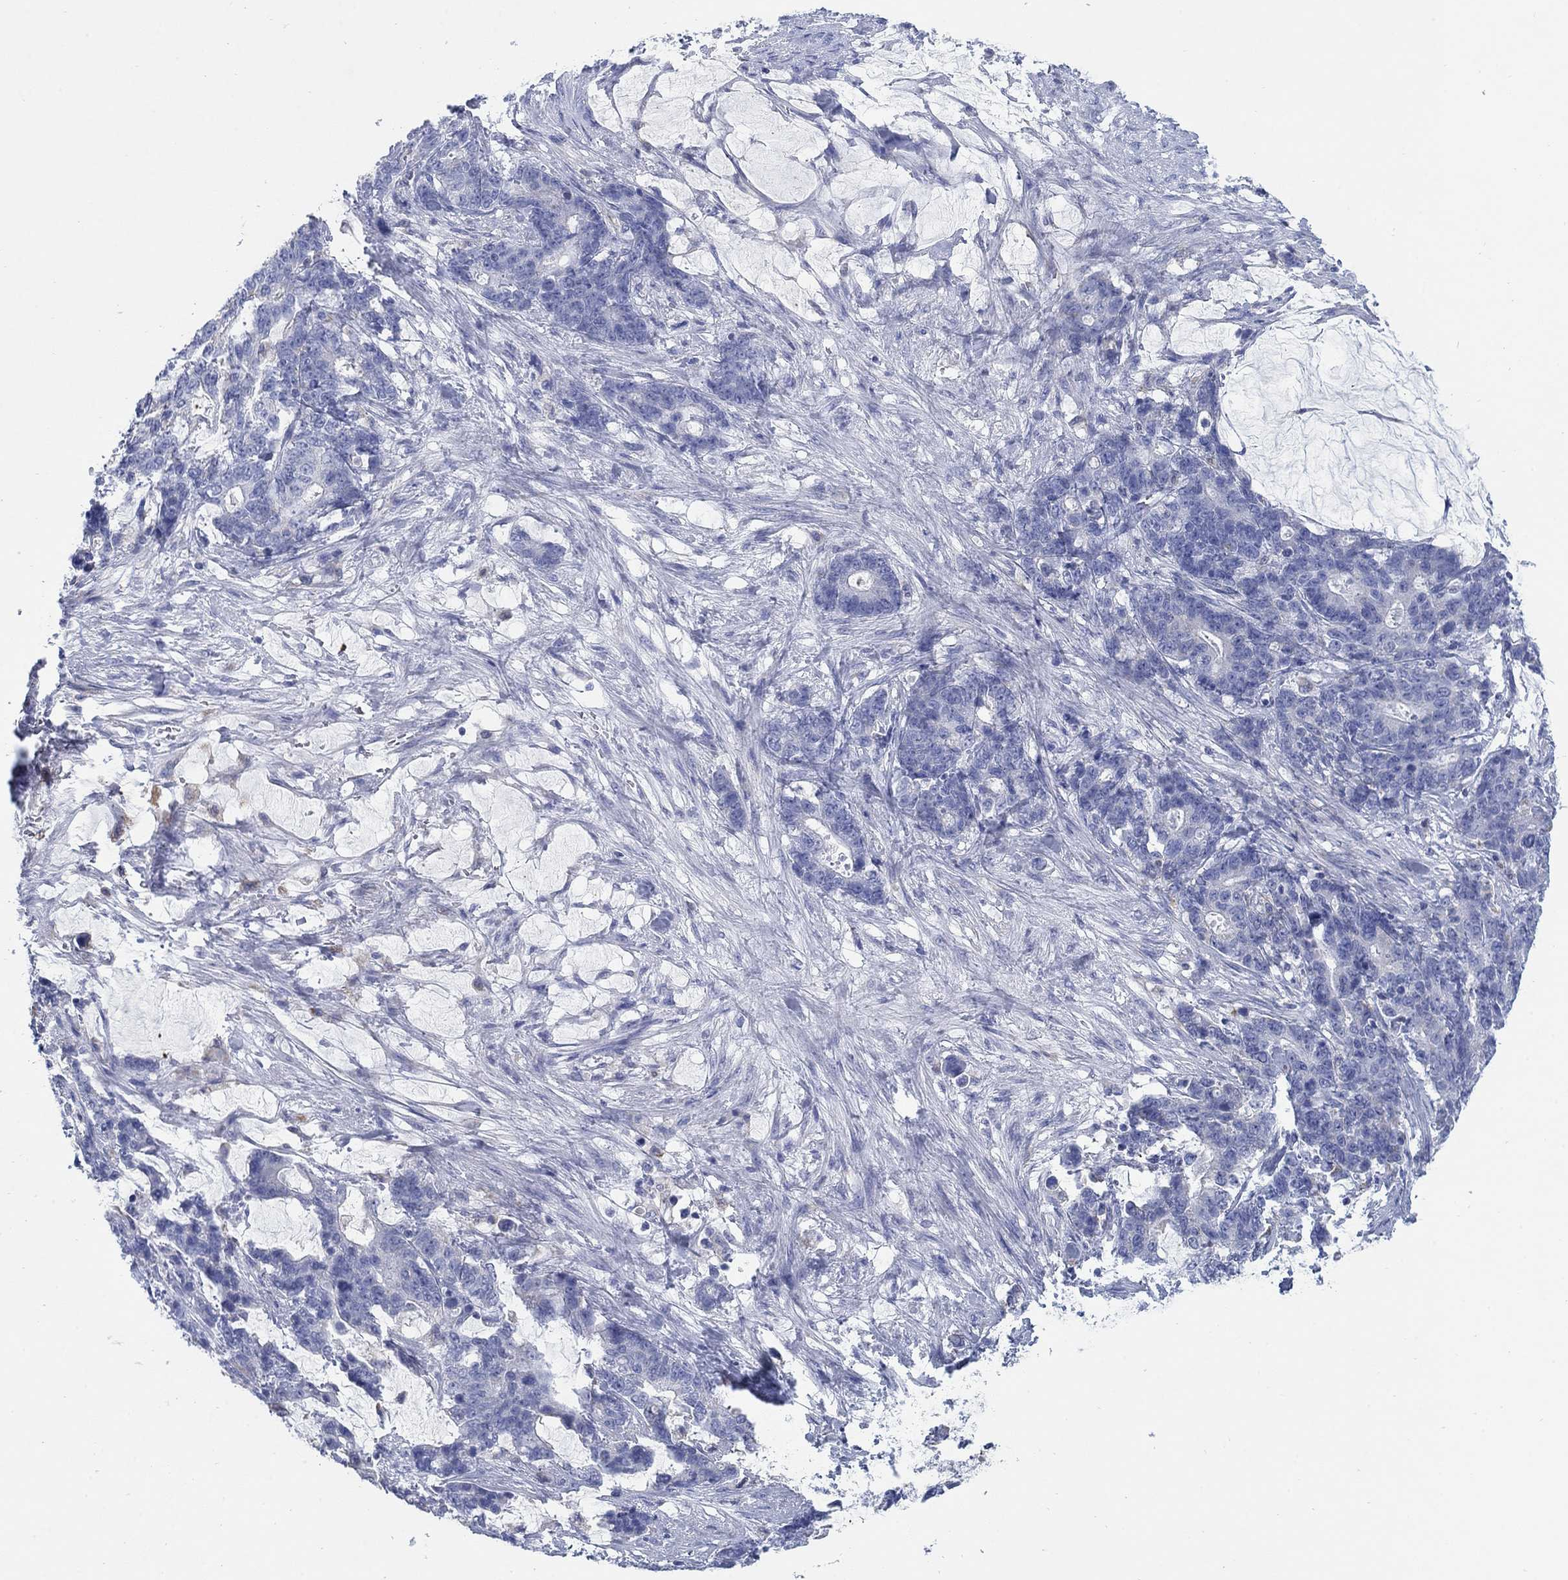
{"staining": {"intensity": "negative", "quantity": "none", "location": "none"}, "tissue": "stomach cancer", "cell_type": "Tumor cells", "image_type": "cancer", "snomed": [{"axis": "morphology", "description": "Normal tissue, NOS"}, {"axis": "morphology", "description": "Adenocarcinoma, NOS"}, {"axis": "topography", "description": "Stomach"}], "caption": "Photomicrograph shows no protein staining in tumor cells of stomach cancer (adenocarcinoma) tissue. Nuclei are stained in blue.", "gene": "SCCPDH", "patient": {"sex": "female", "age": 64}}